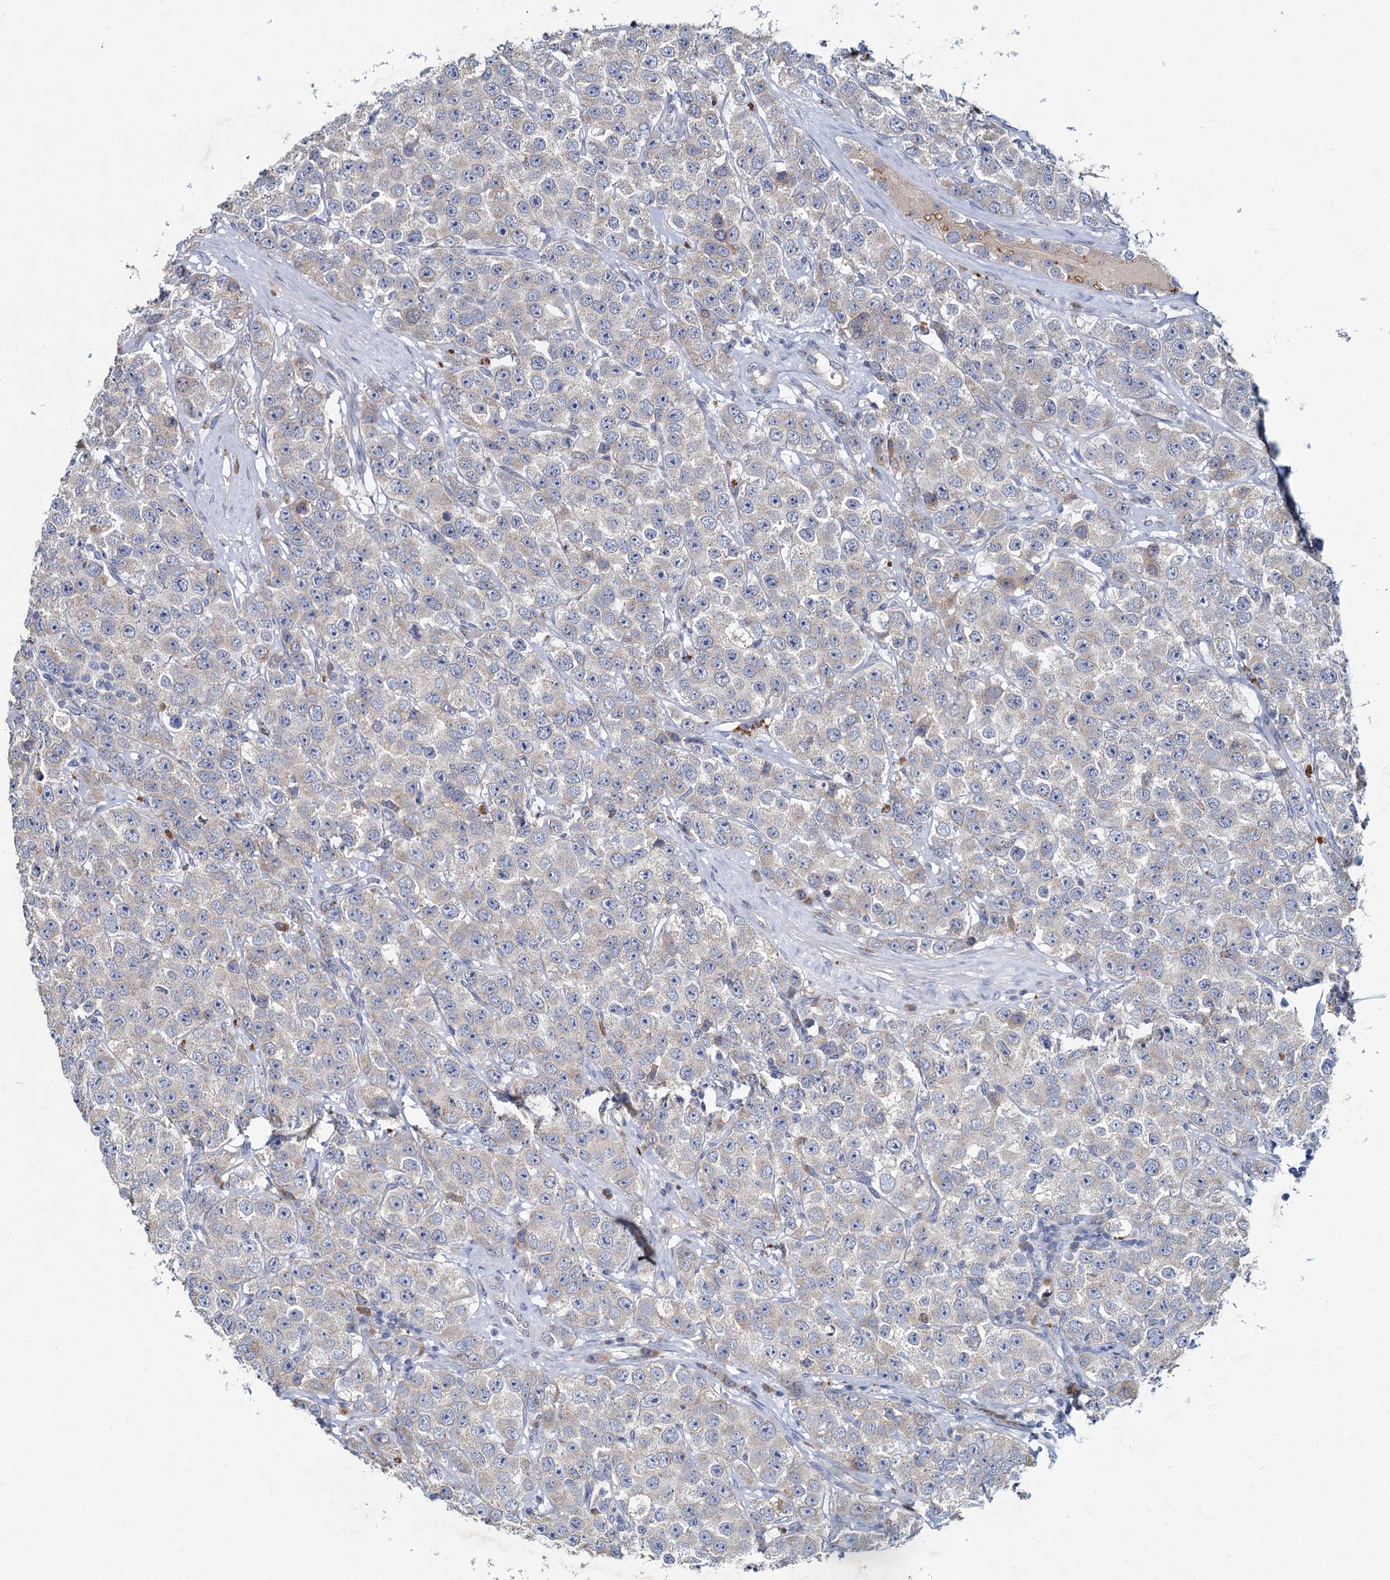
{"staining": {"intensity": "negative", "quantity": "none", "location": "none"}, "tissue": "testis cancer", "cell_type": "Tumor cells", "image_type": "cancer", "snomed": [{"axis": "morphology", "description": "Seminoma, NOS"}, {"axis": "topography", "description": "Testis"}], "caption": "Testis seminoma was stained to show a protein in brown. There is no significant staining in tumor cells.", "gene": "TMX2", "patient": {"sex": "male", "age": 28}}